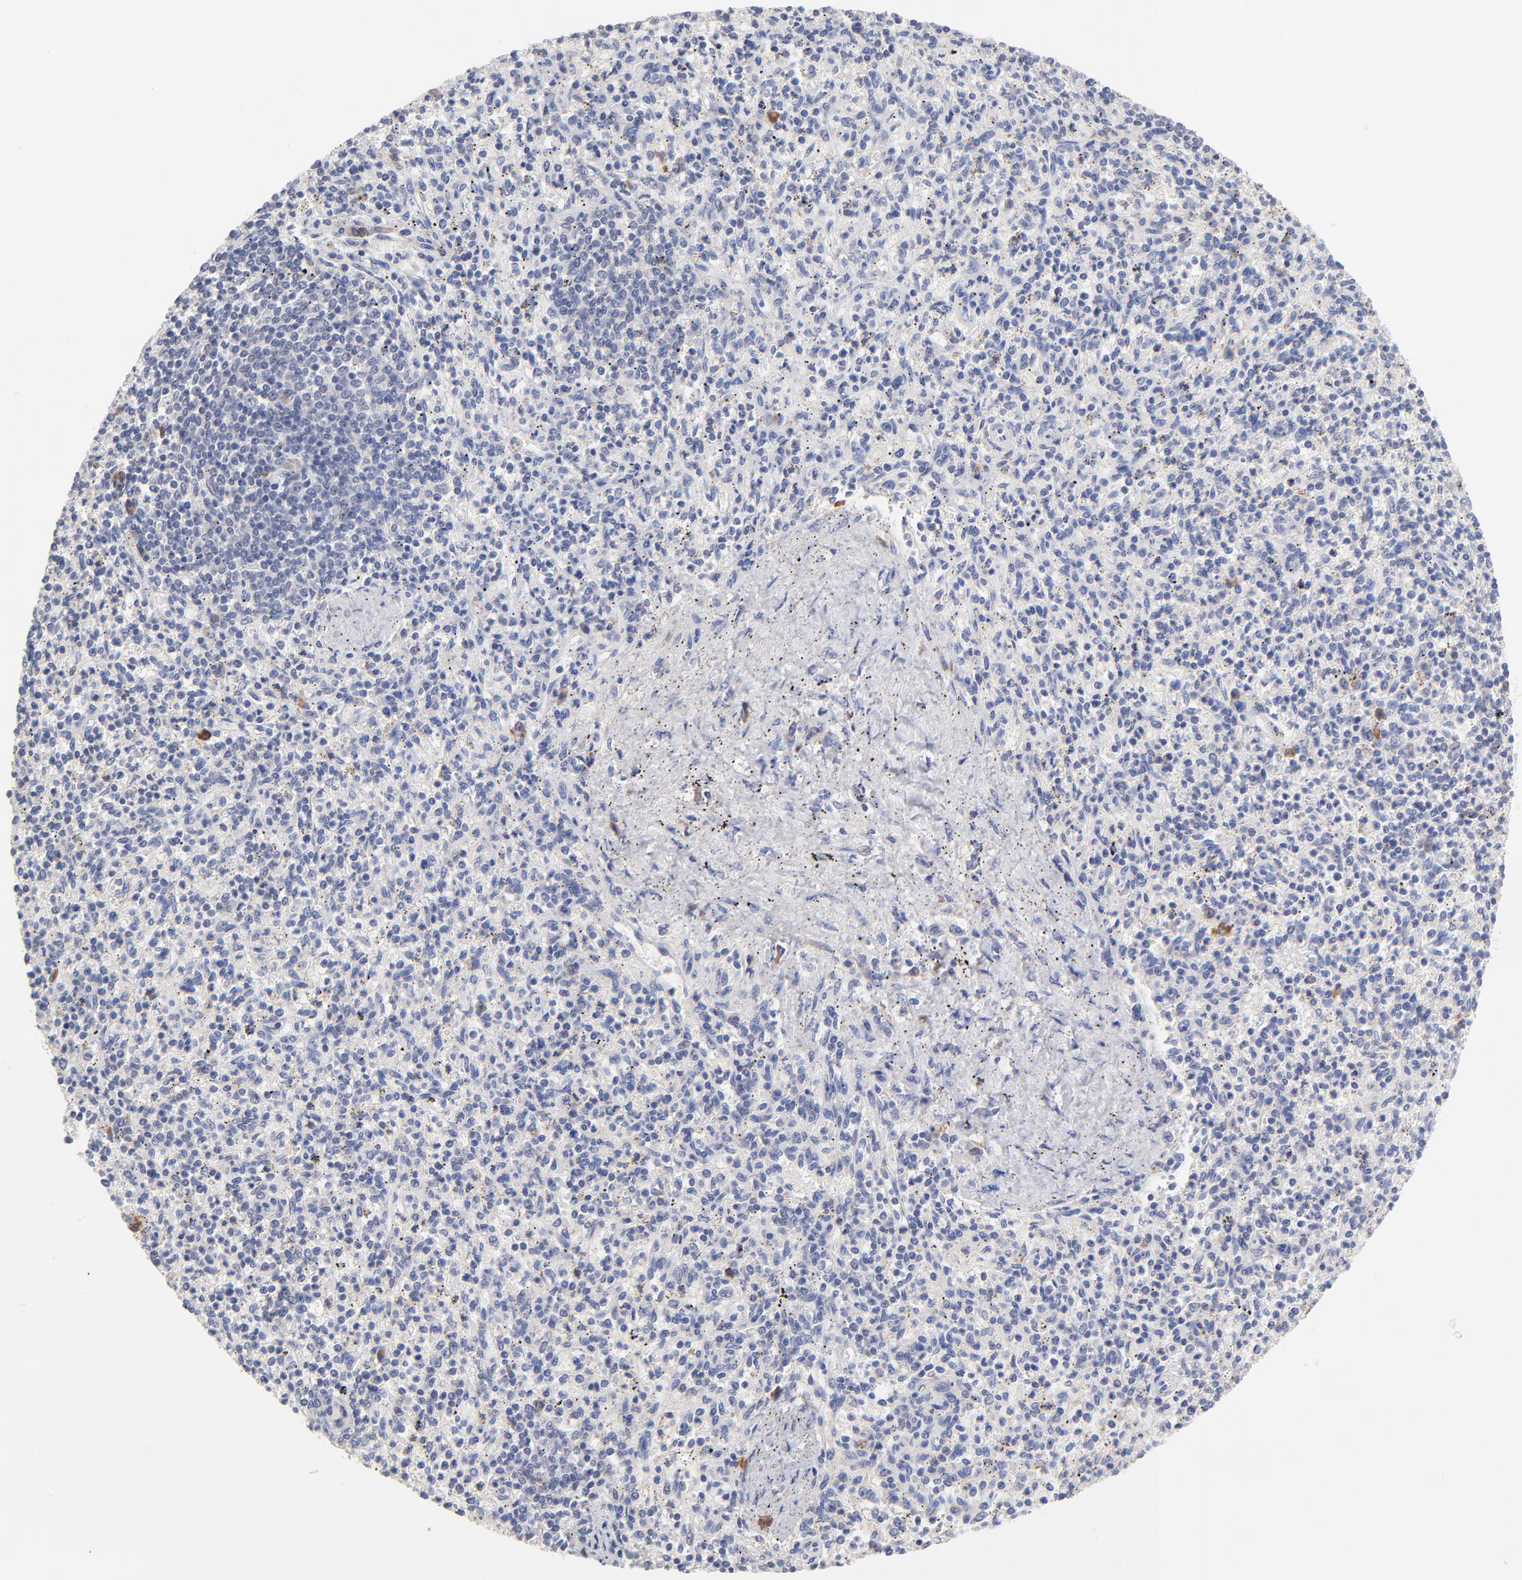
{"staining": {"intensity": "negative", "quantity": "none", "location": "none"}, "tissue": "spleen", "cell_type": "Cells in red pulp", "image_type": "normal", "snomed": [{"axis": "morphology", "description": "Normal tissue, NOS"}, {"axis": "topography", "description": "Spleen"}], "caption": "Spleen was stained to show a protein in brown. There is no significant staining in cells in red pulp. (DAB (3,3'-diaminobenzidine) IHC with hematoxylin counter stain).", "gene": "TWNK", "patient": {"sex": "male", "age": 72}}